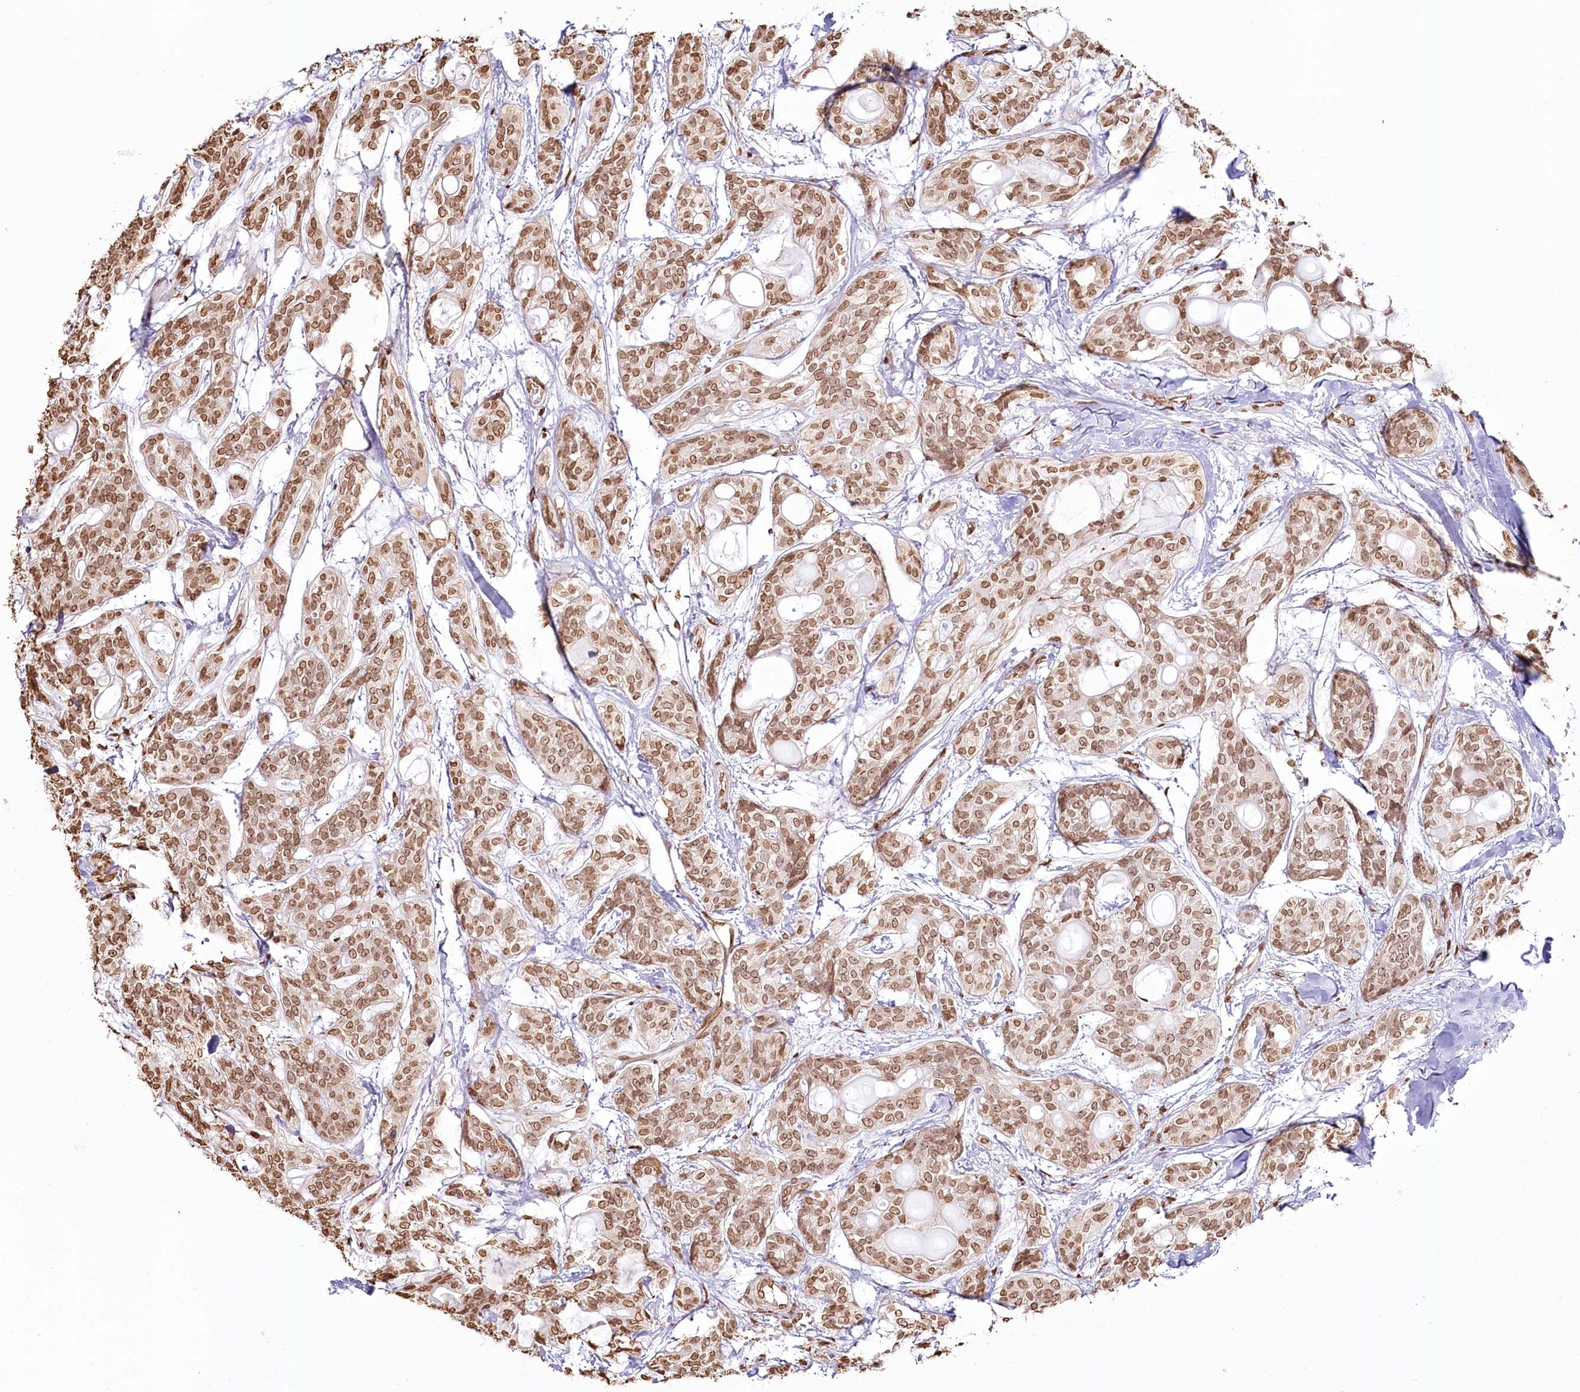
{"staining": {"intensity": "moderate", "quantity": ">75%", "location": "nuclear"}, "tissue": "head and neck cancer", "cell_type": "Tumor cells", "image_type": "cancer", "snomed": [{"axis": "morphology", "description": "Adenocarcinoma, NOS"}, {"axis": "topography", "description": "Head-Neck"}], "caption": "Head and neck adenocarcinoma stained for a protein (brown) demonstrates moderate nuclear positive positivity in about >75% of tumor cells.", "gene": "FAM13A", "patient": {"sex": "male", "age": 66}}